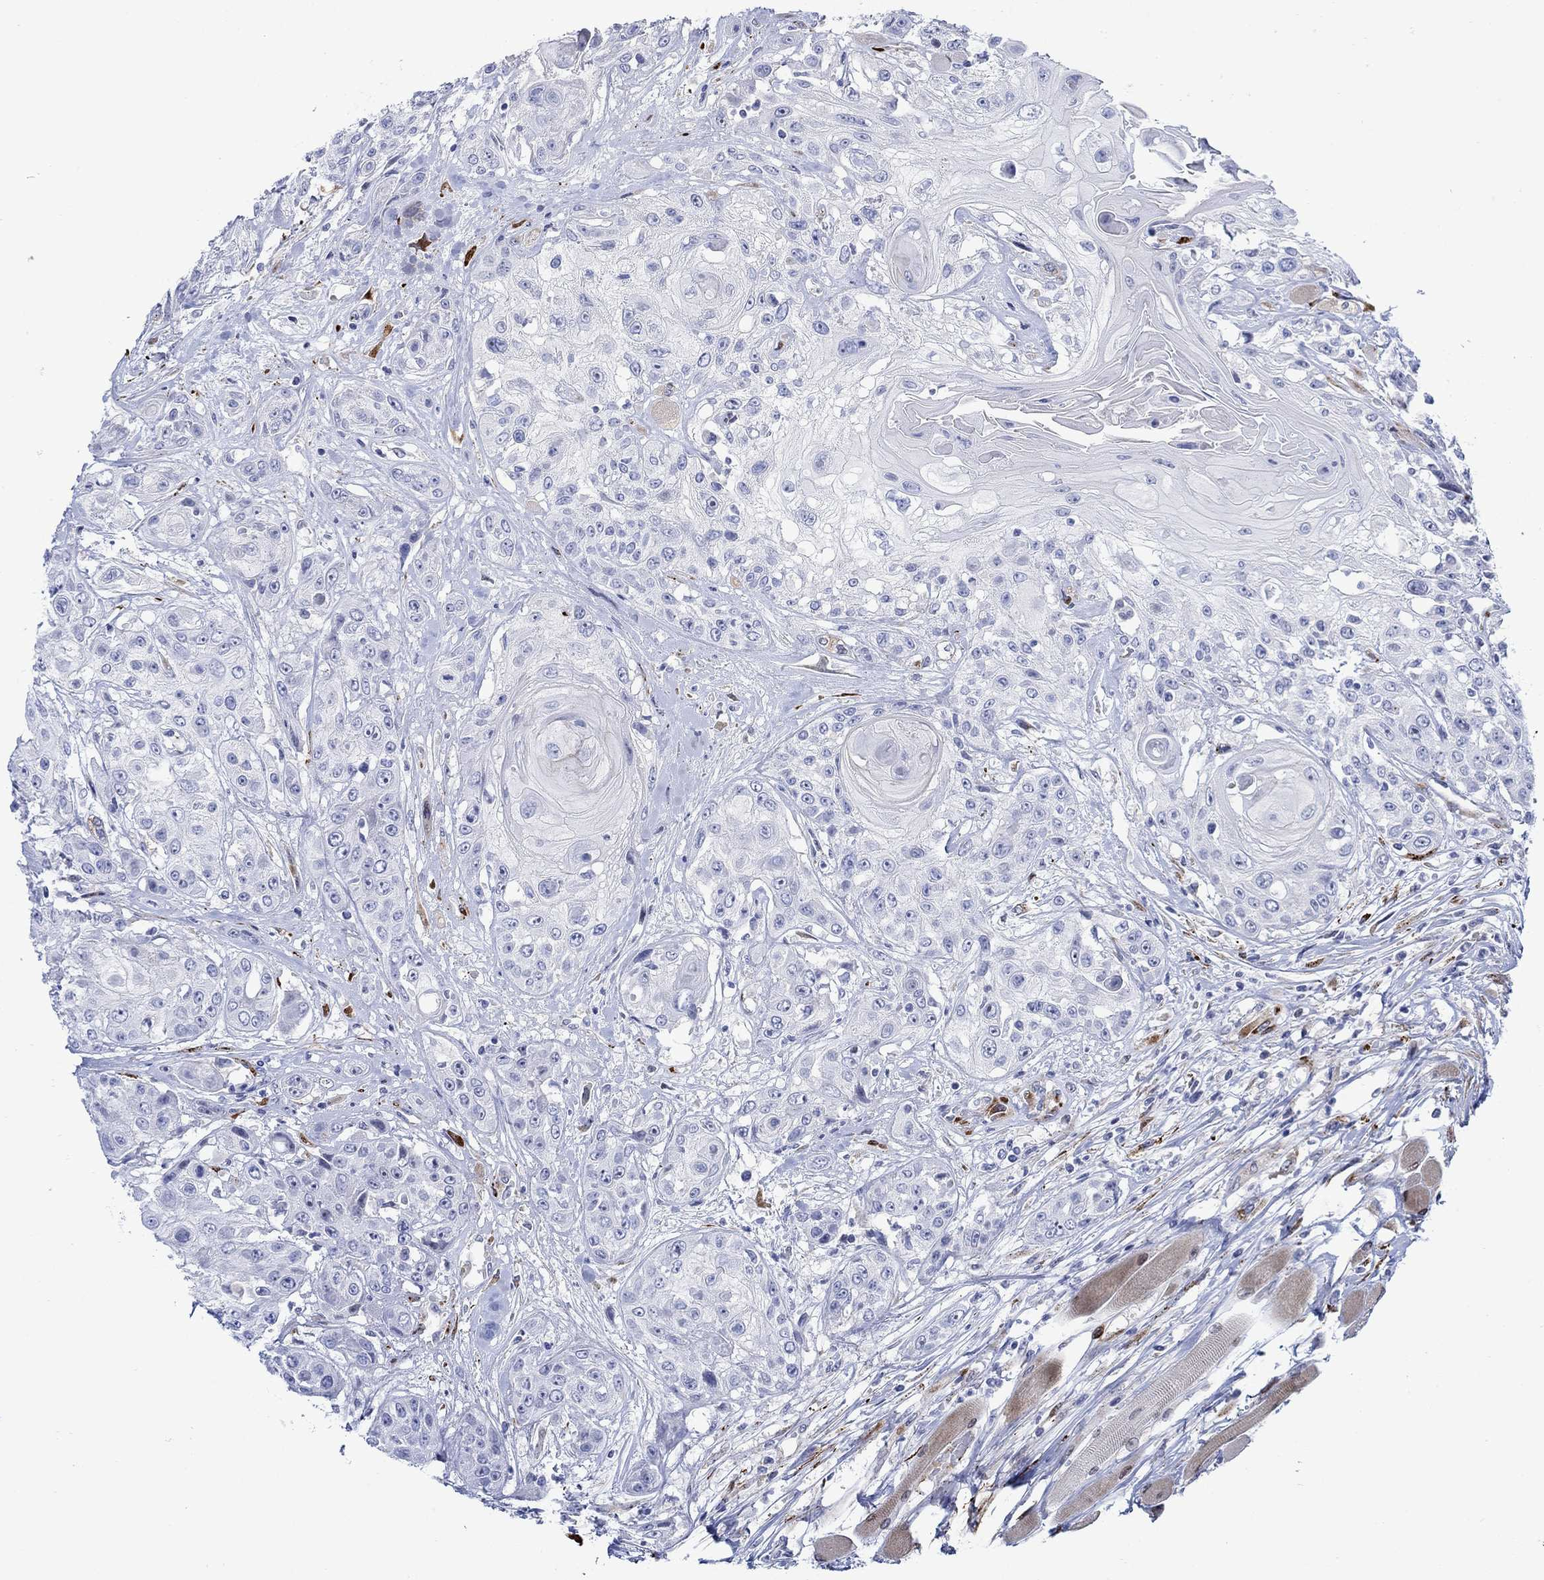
{"staining": {"intensity": "negative", "quantity": "none", "location": "none"}, "tissue": "head and neck cancer", "cell_type": "Tumor cells", "image_type": "cancer", "snomed": [{"axis": "morphology", "description": "Squamous cell carcinoma, NOS"}, {"axis": "topography", "description": "Head-Neck"}], "caption": "Head and neck cancer was stained to show a protein in brown. There is no significant expression in tumor cells. (Stains: DAB immunohistochemistry (IHC) with hematoxylin counter stain, Microscopy: brightfield microscopy at high magnification).", "gene": "KSR2", "patient": {"sex": "female", "age": 59}}